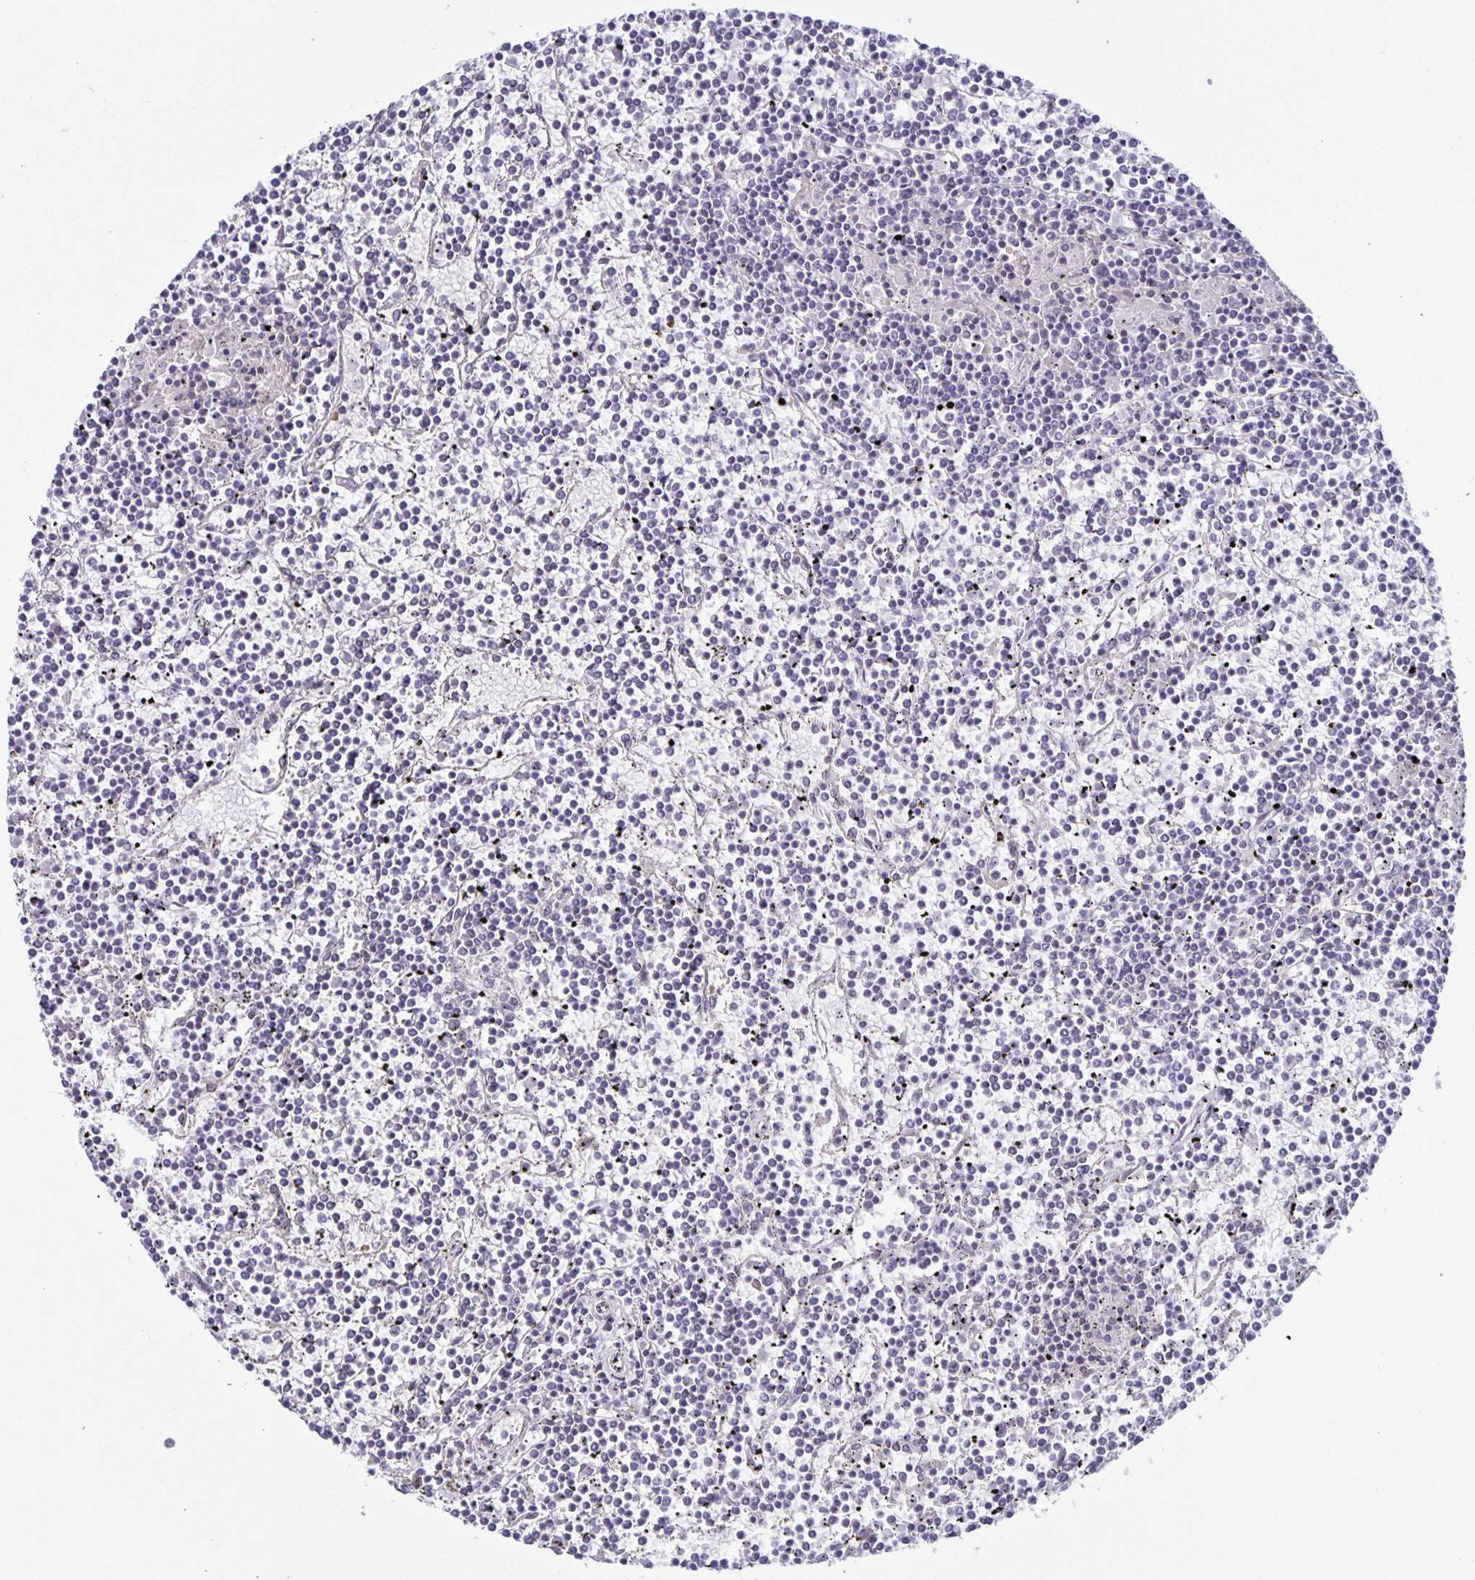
{"staining": {"intensity": "negative", "quantity": "none", "location": "none"}, "tissue": "lymphoma", "cell_type": "Tumor cells", "image_type": "cancer", "snomed": [{"axis": "morphology", "description": "Malignant lymphoma, non-Hodgkin's type, Low grade"}, {"axis": "topography", "description": "Spleen"}], "caption": "DAB (3,3'-diaminobenzidine) immunohistochemical staining of low-grade malignant lymphoma, non-Hodgkin's type exhibits no significant staining in tumor cells.", "gene": "SYNE2", "patient": {"sex": "female", "age": 19}}